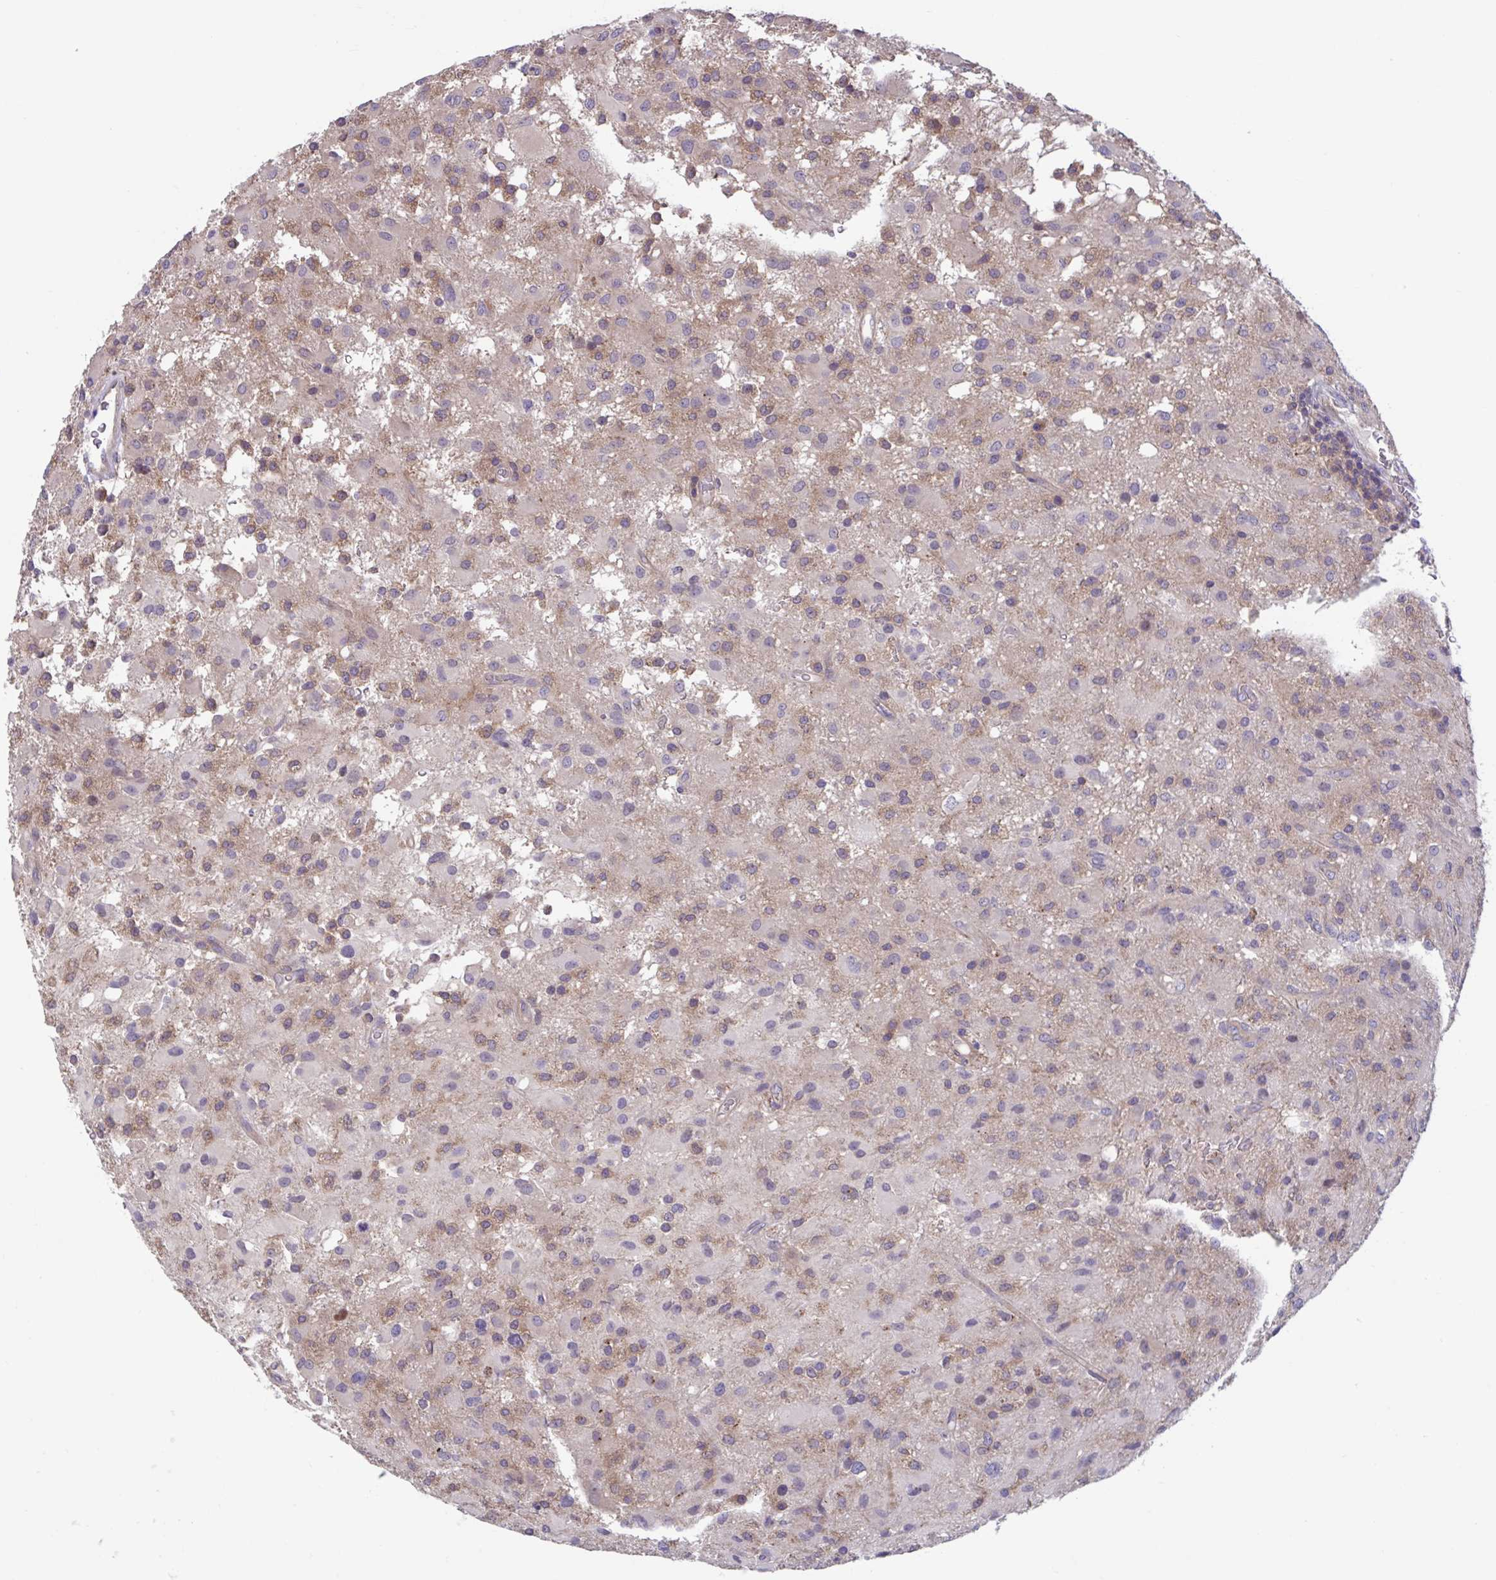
{"staining": {"intensity": "weak", "quantity": "25%-75%", "location": "cytoplasmic/membranous"}, "tissue": "glioma", "cell_type": "Tumor cells", "image_type": "cancer", "snomed": [{"axis": "morphology", "description": "Glioma, malignant, High grade"}, {"axis": "topography", "description": "Brain"}], "caption": "Malignant glioma (high-grade) stained with a brown dye shows weak cytoplasmic/membranous positive staining in about 25%-75% of tumor cells.", "gene": "IST1", "patient": {"sex": "male", "age": 53}}